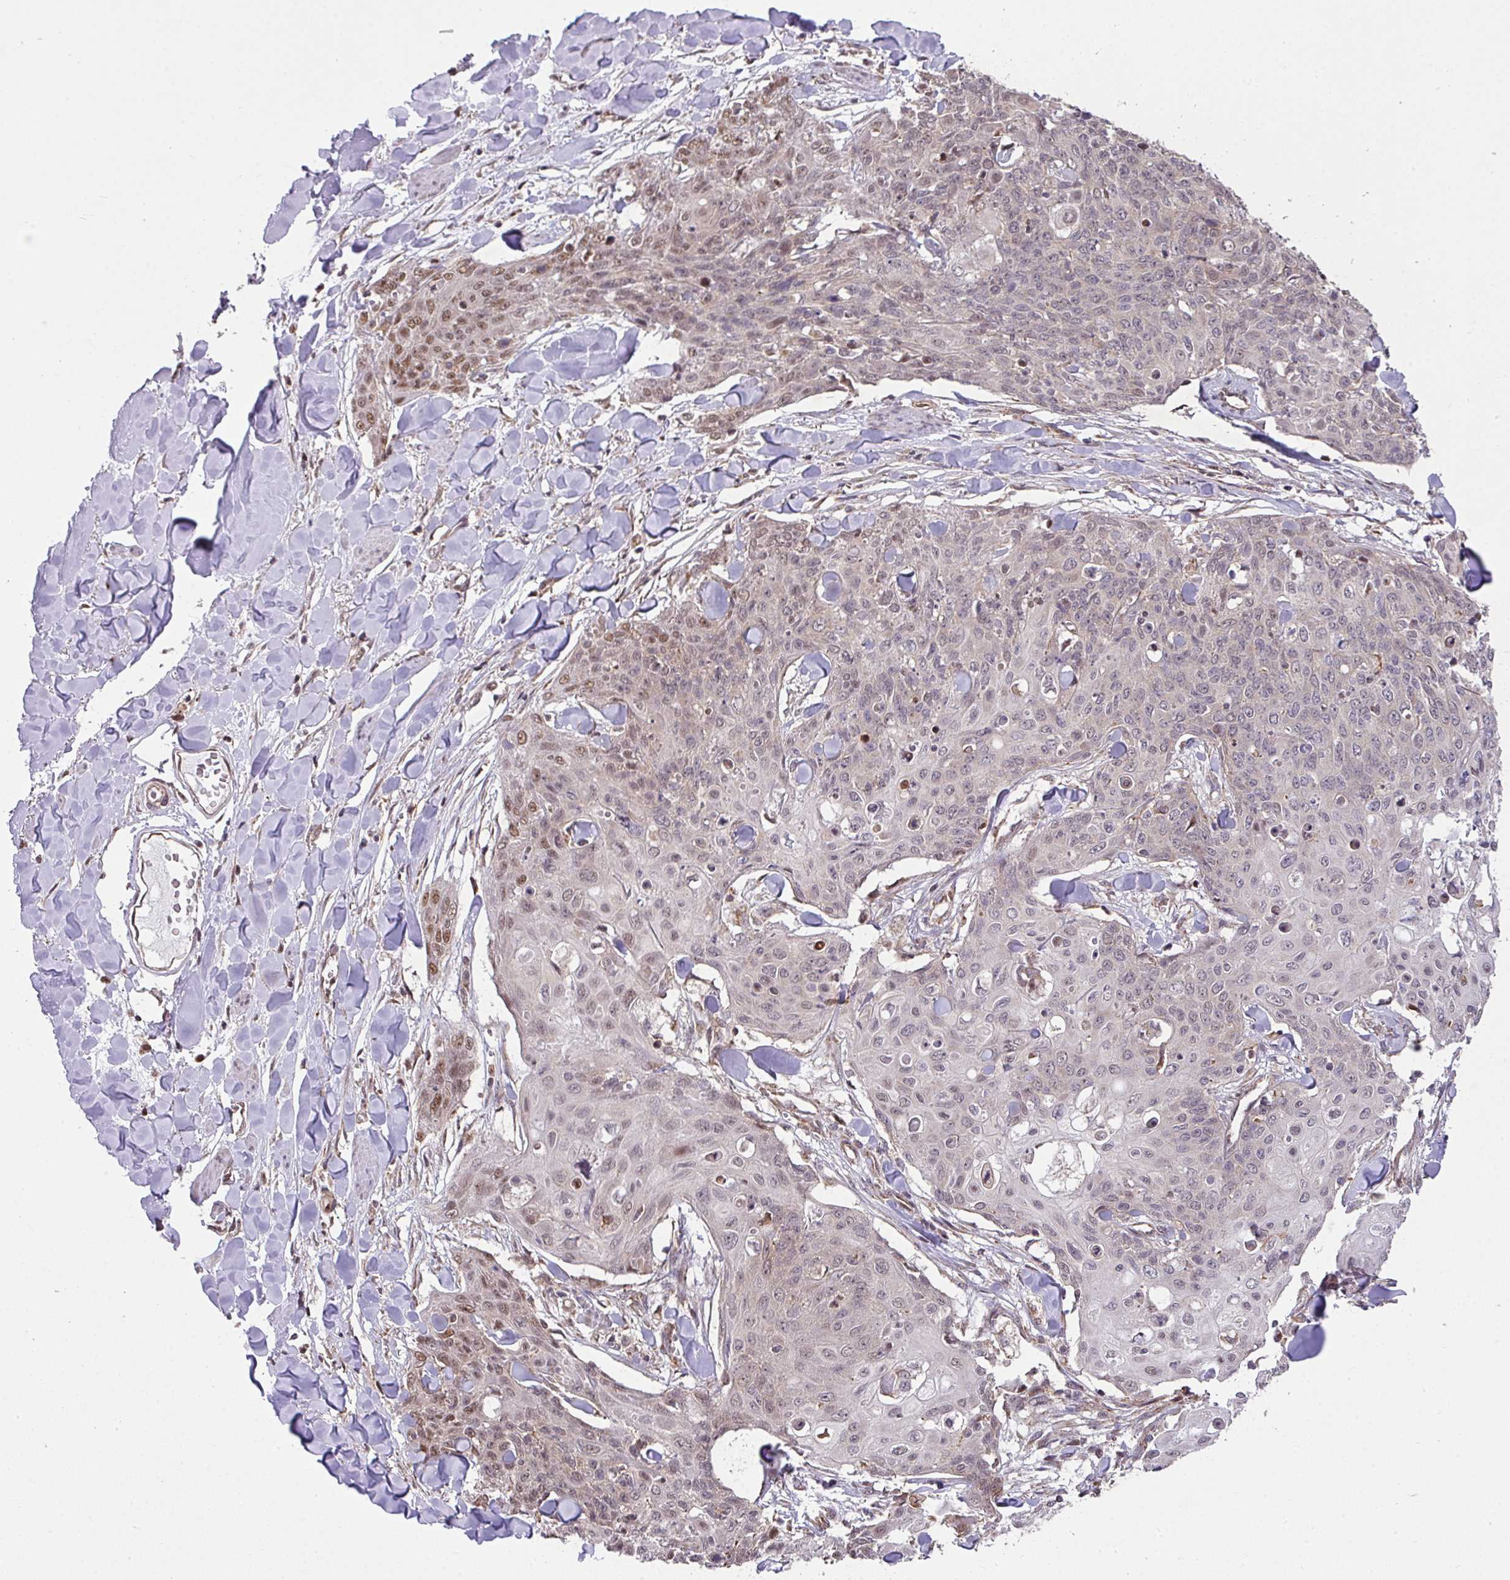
{"staining": {"intensity": "moderate", "quantity": "25%-75%", "location": "nuclear"}, "tissue": "skin cancer", "cell_type": "Tumor cells", "image_type": "cancer", "snomed": [{"axis": "morphology", "description": "Squamous cell carcinoma, NOS"}, {"axis": "topography", "description": "Skin"}, {"axis": "topography", "description": "Vulva"}], "caption": "Skin squamous cell carcinoma was stained to show a protein in brown. There is medium levels of moderate nuclear positivity in about 25%-75% of tumor cells. The protein is stained brown, and the nuclei are stained in blue (DAB (3,3'-diaminobenzidine) IHC with brightfield microscopy, high magnification).", "gene": "PLK1", "patient": {"sex": "female", "age": 85}}